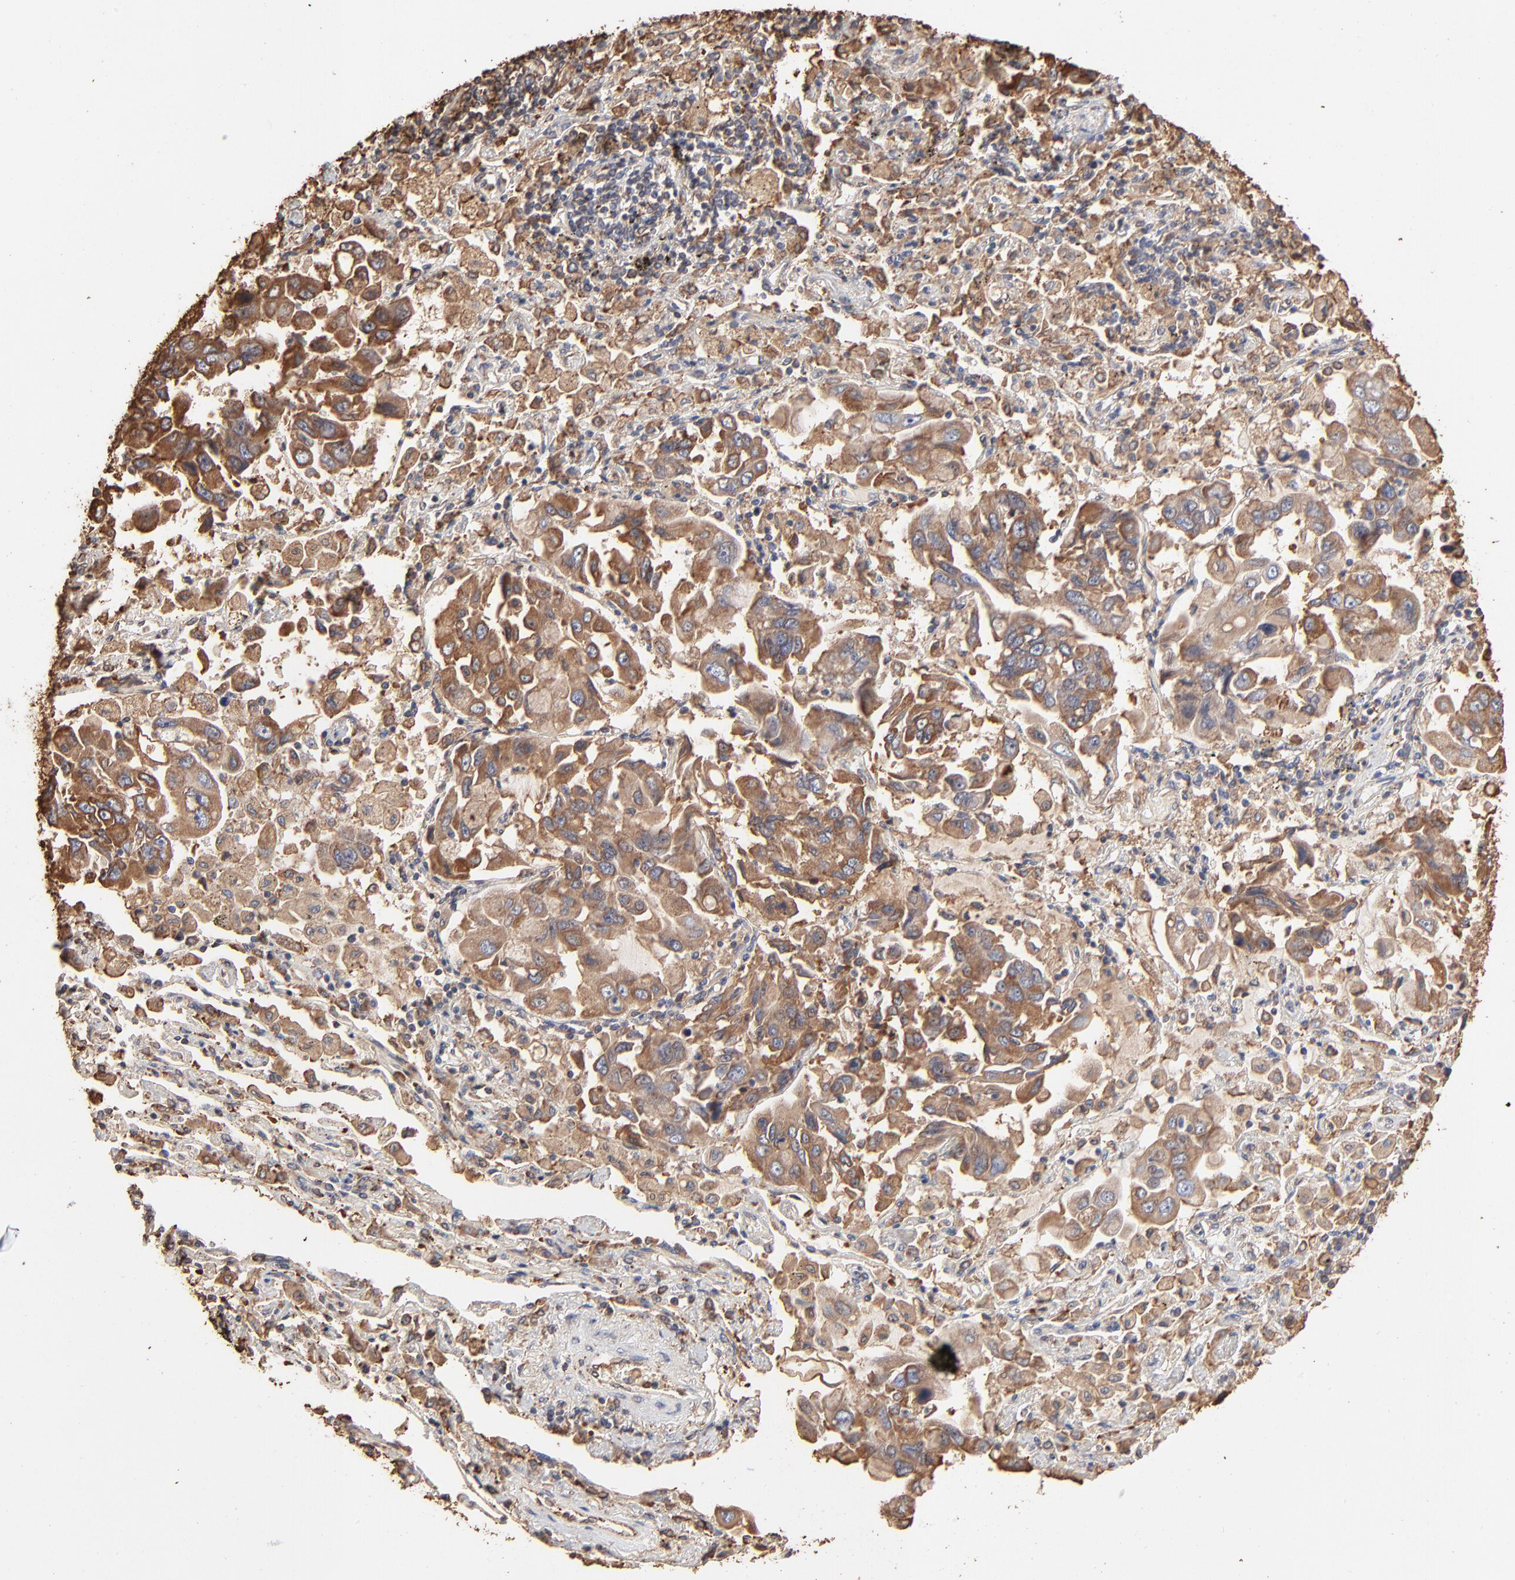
{"staining": {"intensity": "moderate", "quantity": ">75%", "location": "cytoplasmic/membranous"}, "tissue": "lung cancer", "cell_type": "Tumor cells", "image_type": "cancer", "snomed": [{"axis": "morphology", "description": "Adenocarcinoma, NOS"}, {"axis": "topography", "description": "Lung"}], "caption": "Immunohistochemical staining of lung cancer (adenocarcinoma) demonstrates medium levels of moderate cytoplasmic/membranous staining in about >75% of tumor cells.", "gene": "PDIA3", "patient": {"sex": "male", "age": 64}}